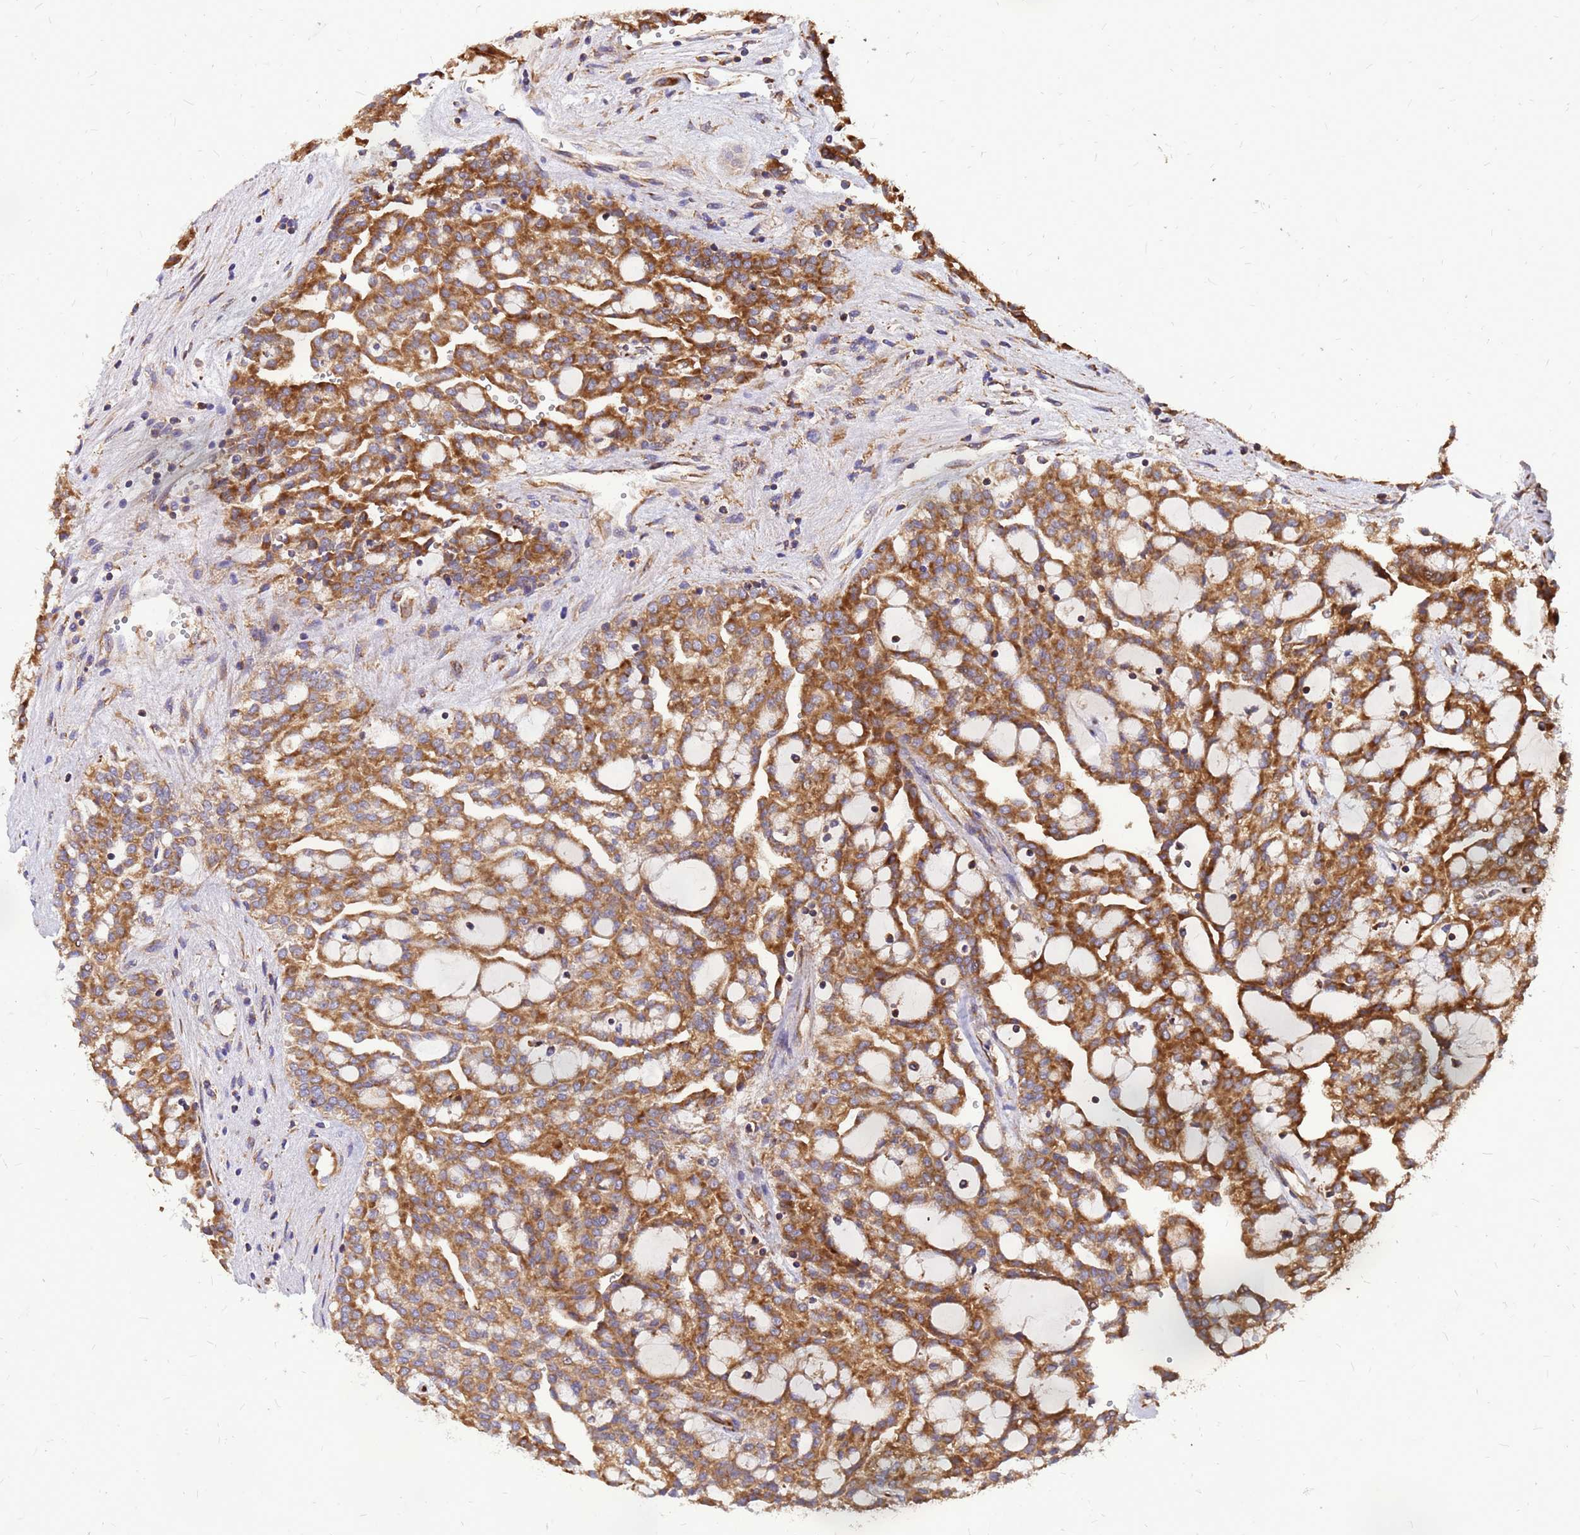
{"staining": {"intensity": "moderate", "quantity": ">75%", "location": "cytoplasmic/membranous"}, "tissue": "renal cancer", "cell_type": "Tumor cells", "image_type": "cancer", "snomed": [{"axis": "morphology", "description": "Adenocarcinoma, NOS"}, {"axis": "topography", "description": "Kidney"}], "caption": "About >75% of tumor cells in human renal cancer show moderate cytoplasmic/membranous protein expression as visualized by brown immunohistochemical staining.", "gene": "RPL8", "patient": {"sex": "male", "age": 63}}